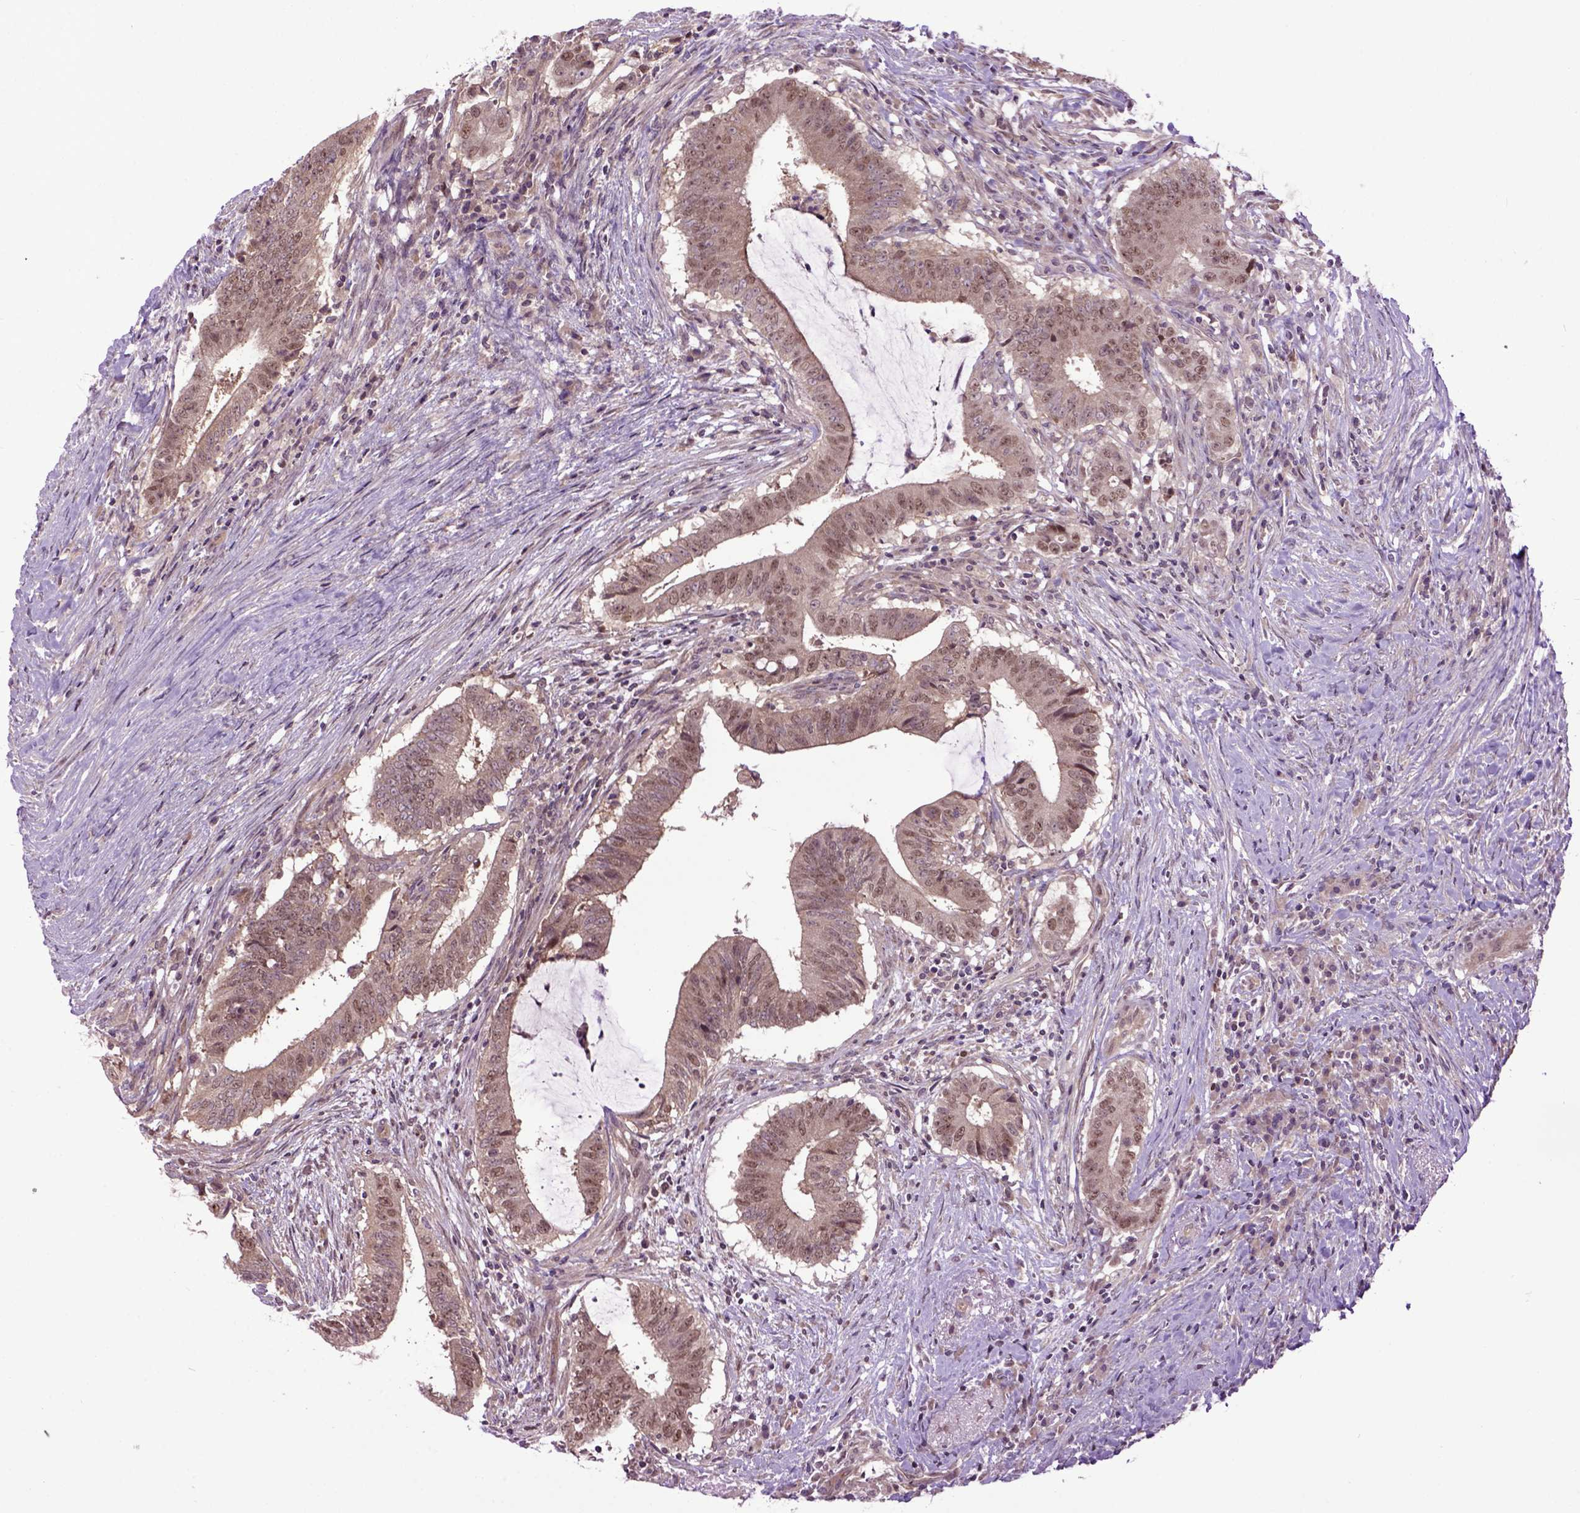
{"staining": {"intensity": "moderate", "quantity": ">75%", "location": "cytoplasmic/membranous,nuclear"}, "tissue": "colorectal cancer", "cell_type": "Tumor cells", "image_type": "cancer", "snomed": [{"axis": "morphology", "description": "Adenocarcinoma, NOS"}, {"axis": "topography", "description": "Colon"}], "caption": "Colorectal adenocarcinoma was stained to show a protein in brown. There is medium levels of moderate cytoplasmic/membranous and nuclear positivity in about >75% of tumor cells. Immunohistochemistry (ihc) stains the protein in brown and the nuclei are stained blue.", "gene": "WDR48", "patient": {"sex": "female", "age": 43}}